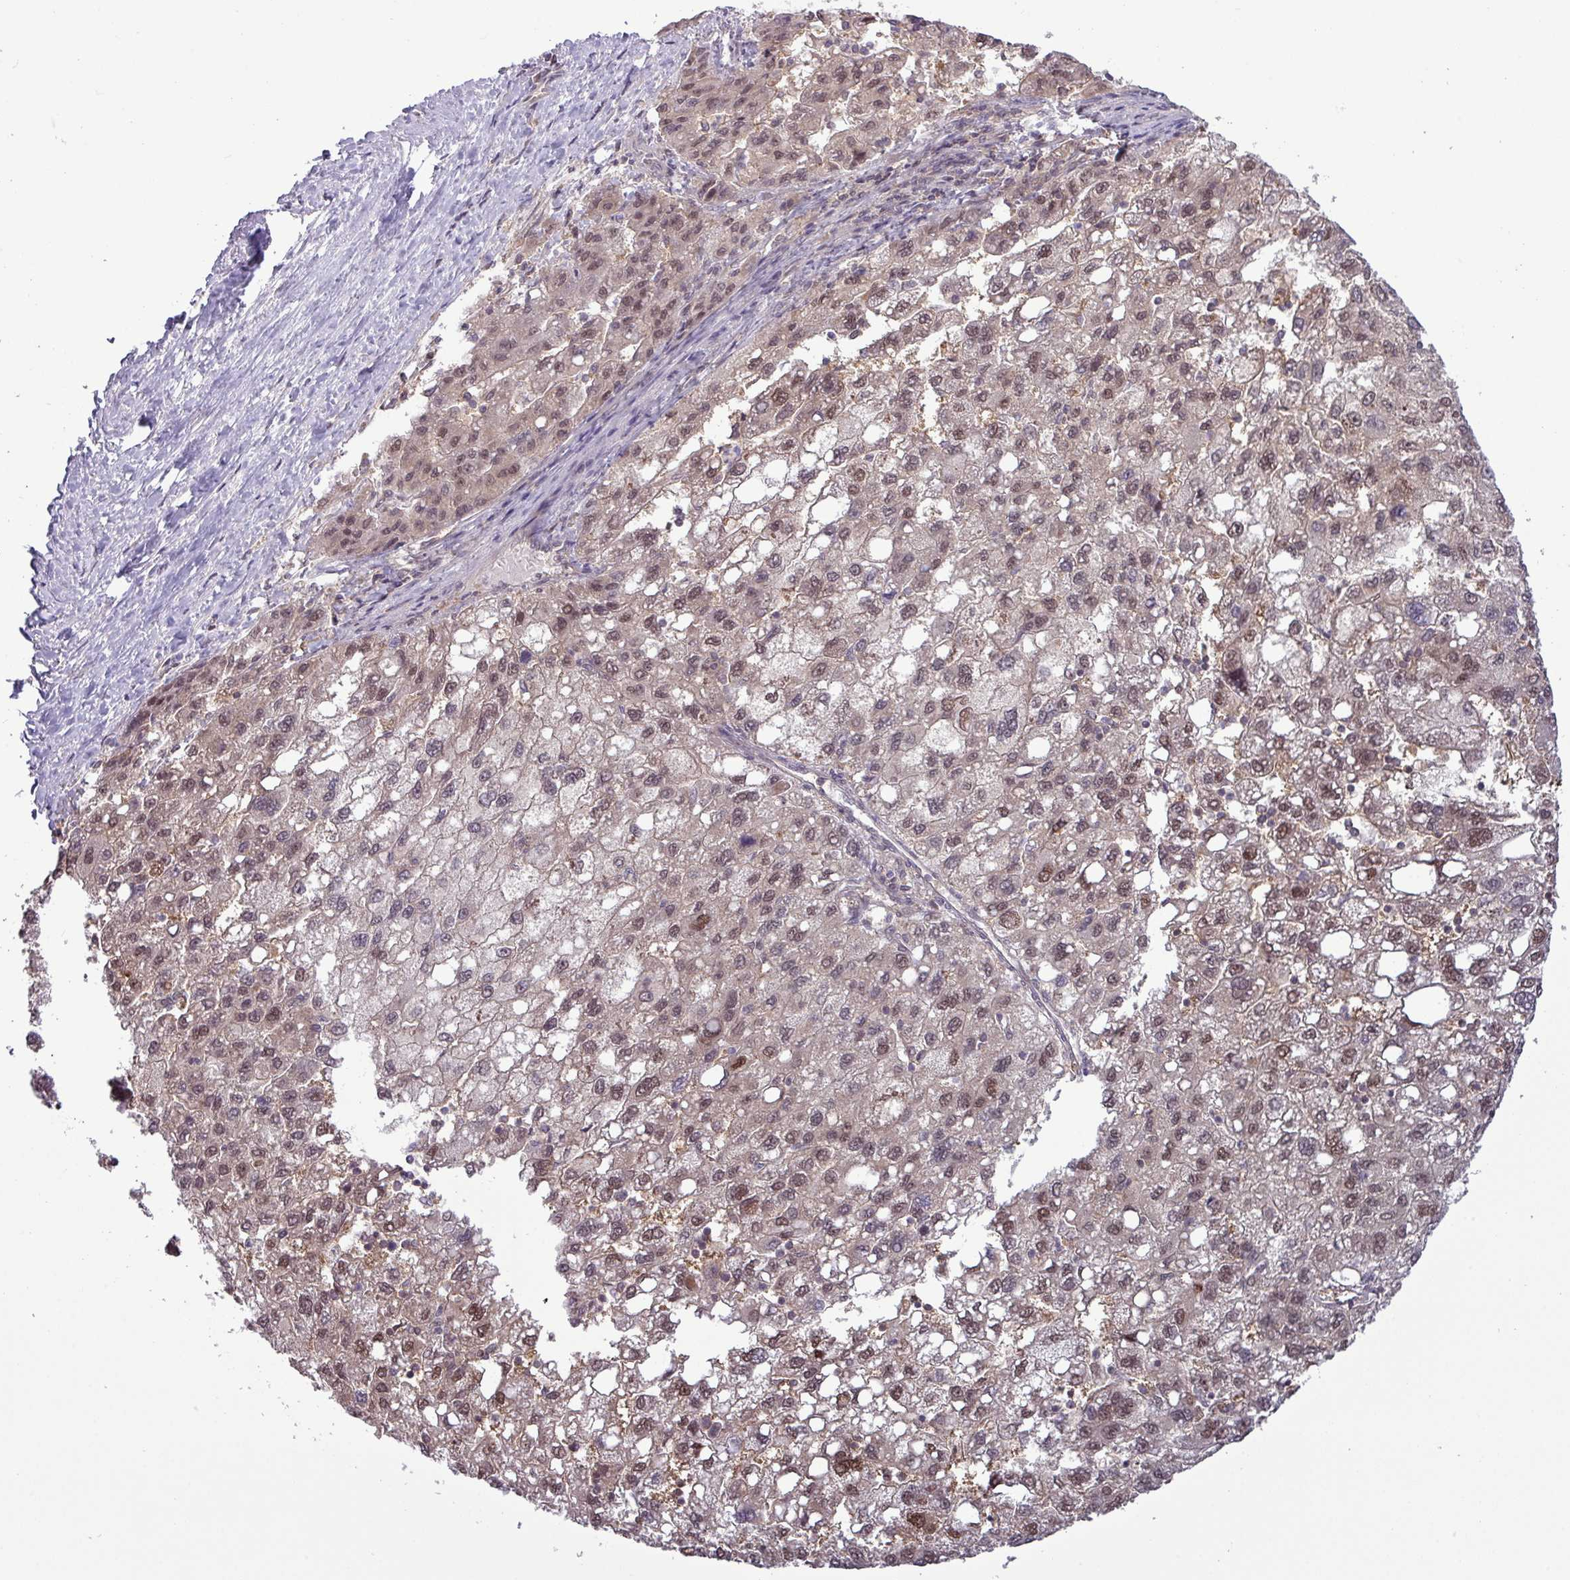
{"staining": {"intensity": "weak", "quantity": ">75%", "location": "nuclear"}, "tissue": "liver cancer", "cell_type": "Tumor cells", "image_type": "cancer", "snomed": [{"axis": "morphology", "description": "Carcinoma, Hepatocellular, NOS"}, {"axis": "topography", "description": "Liver"}], "caption": "DAB (3,3'-diaminobenzidine) immunohistochemical staining of hepatocellular carcinoma (liver) displays weak nuclear protein staining in approximately >75% of tumor cells.", "gene": "RIPPLY1", "patient": {"sex": "female", "age": 82}}